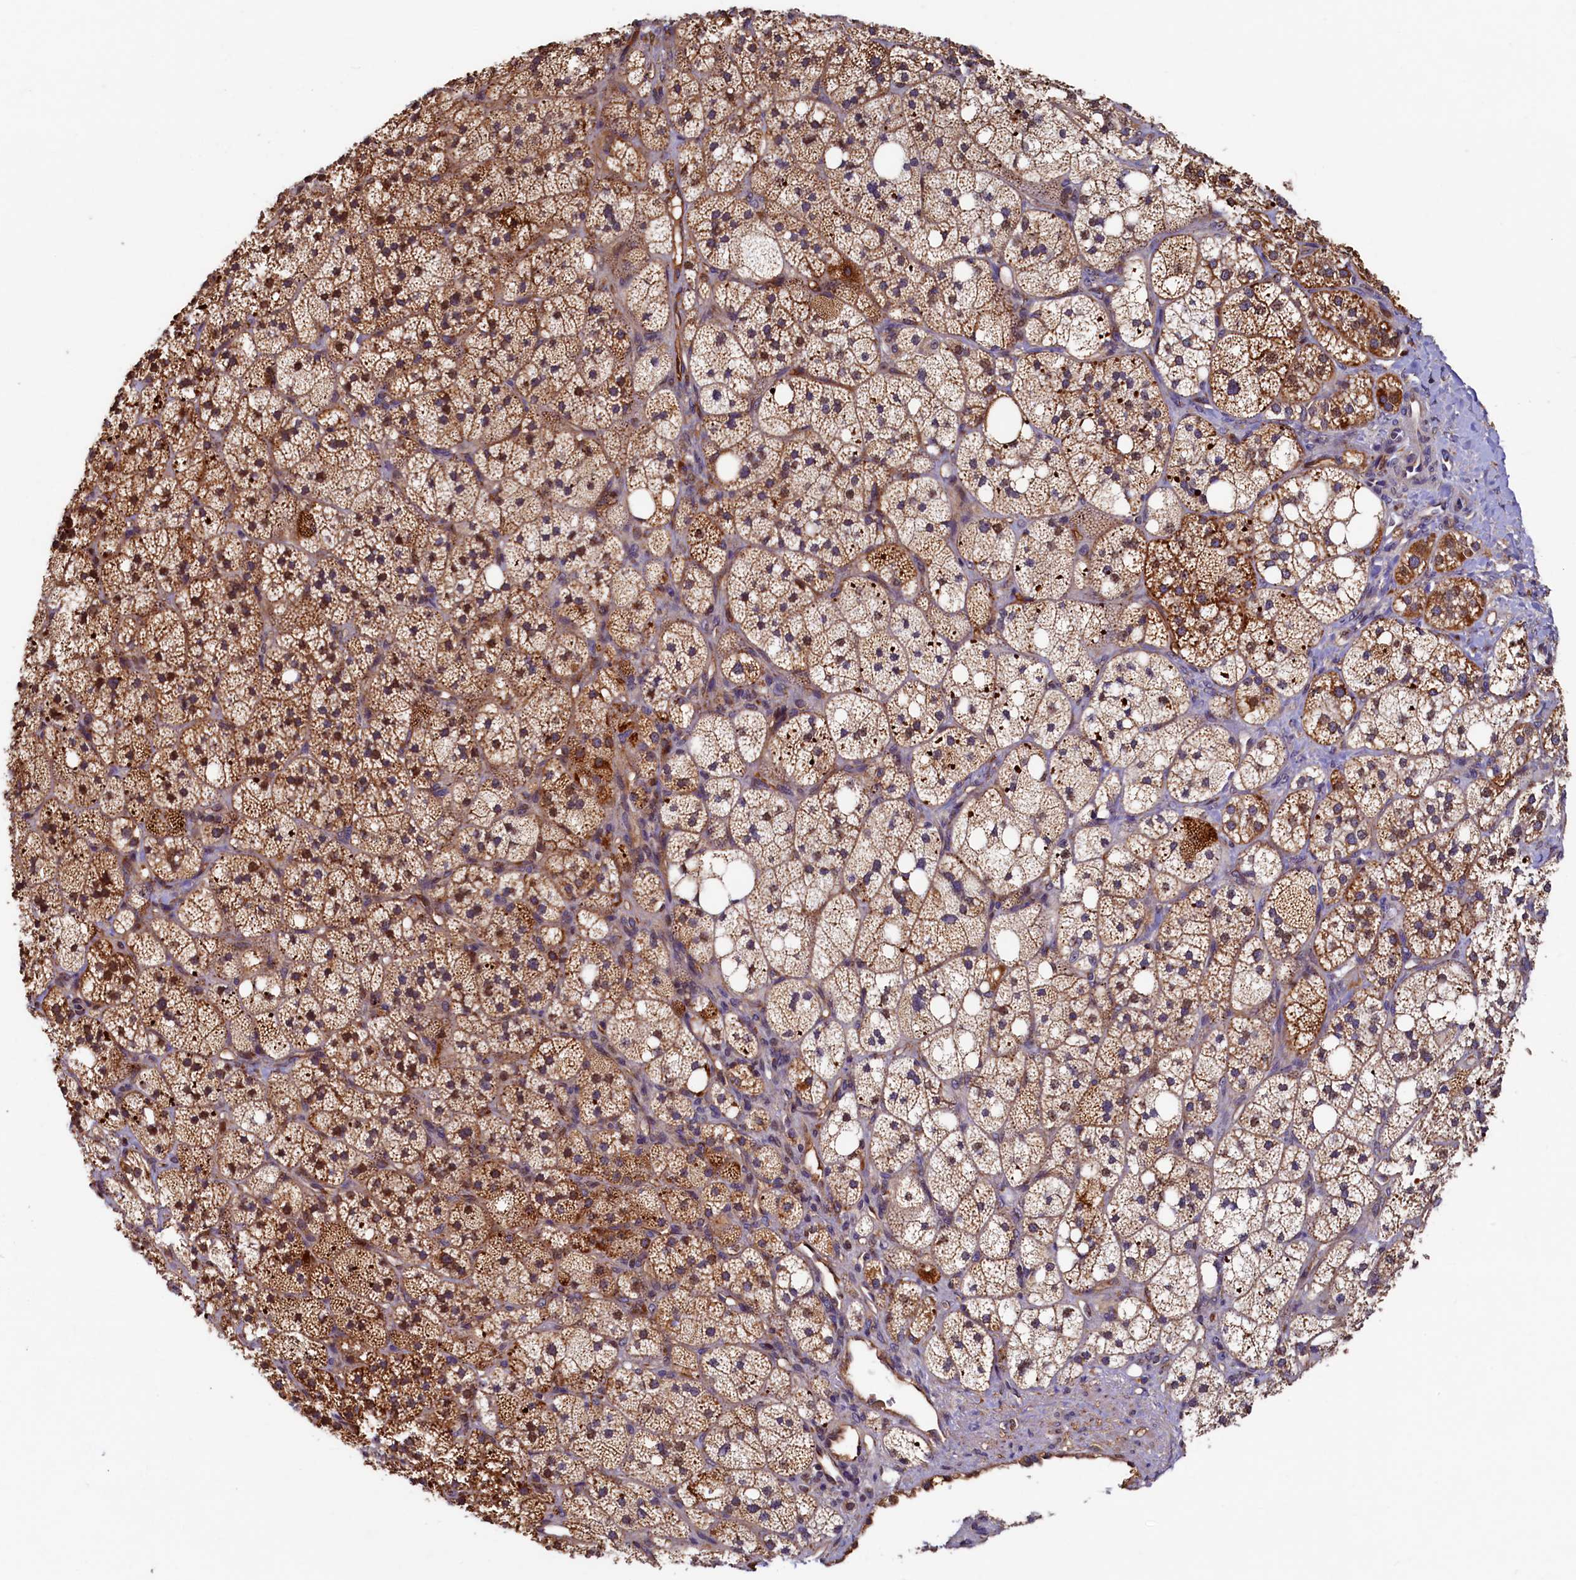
{"staining": {"intensity": "strong", "quantity": "25%-75%", "location": "cytoplasmic/membranous"}, "tissue": "adrenal gland", "cell_type": "Glandular cells", "image_type": "normal", "snomed": [{"axis": "morphology", "description": "Normal tissue, NOS"}, {"axis": "topography", "description": "Adrenal gland"}], "caption": "Glandular cells exhibit high levels of strong cytoplasmic/membranous expression in about 25%-75% of cells in unremarkable human adrenal gland. (Stains: DAB in brown, nuclei in blue, Microscopy: brightfield microscopy at high magnification).", "gene": "NCKAP5L", "patient": {"sex": "male", "age": 61}}